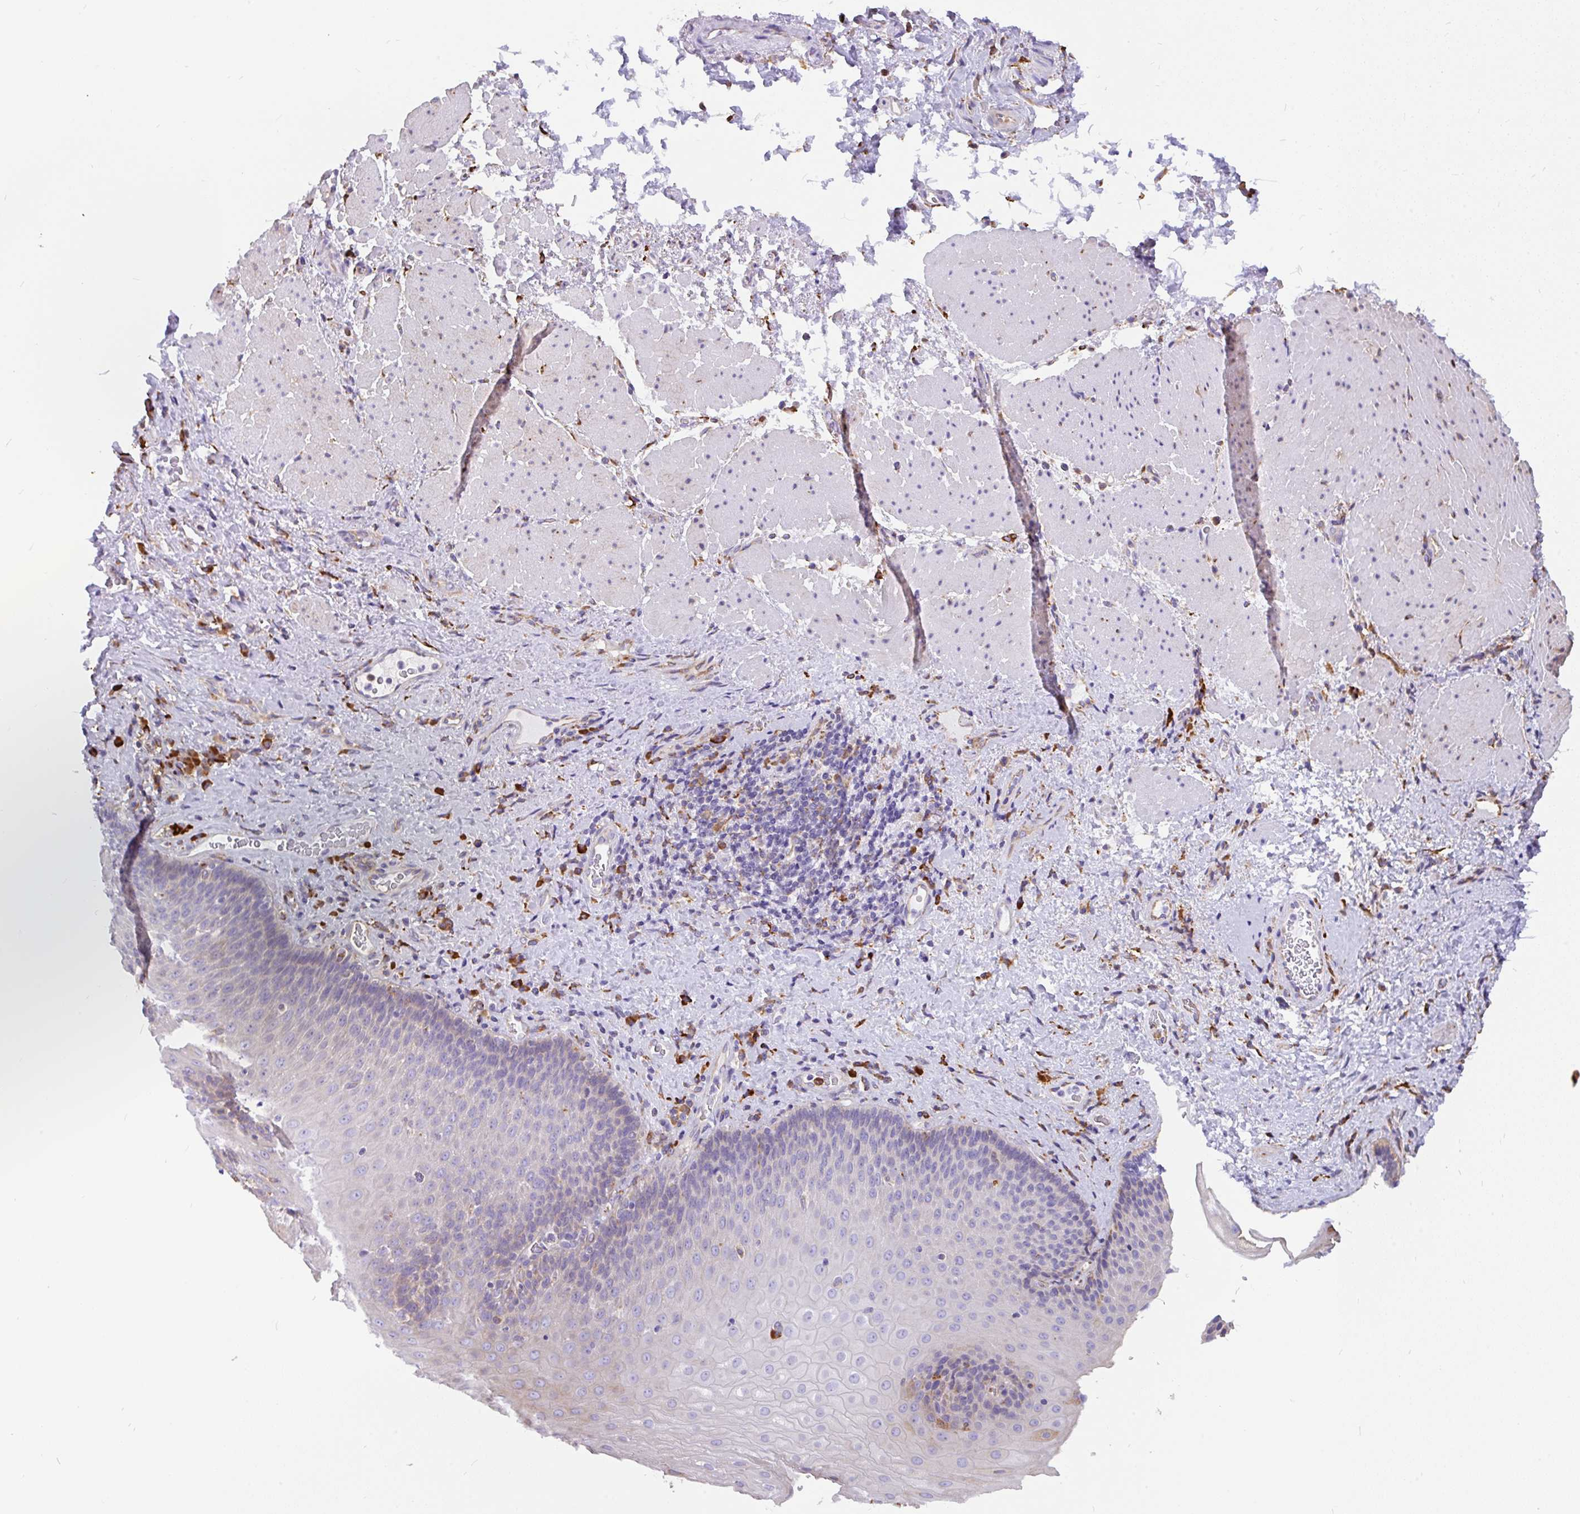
{"staining": {"intensity": "moderate", "quantity": "25%-75%", "location": "cytoplasmic/membranous"}, "tissue": "esophagus", "cell_type": "Squamous epithelial cells", "image_type": "normal", "snomed": [{"axis": "morphology", "description": "Normal tissue, NOS"}, {"axis": "topography", "description": "Esophagus"}], "caption": "Immunohistochemistry (IHC) of benign esophagus reveals medium levels of moderate cytoplasmic/membranous expression in approximately 25%-75% of squamous epithelial cells.", "gene": "EML5", "patient": {"sex": "male", "age": 62}}